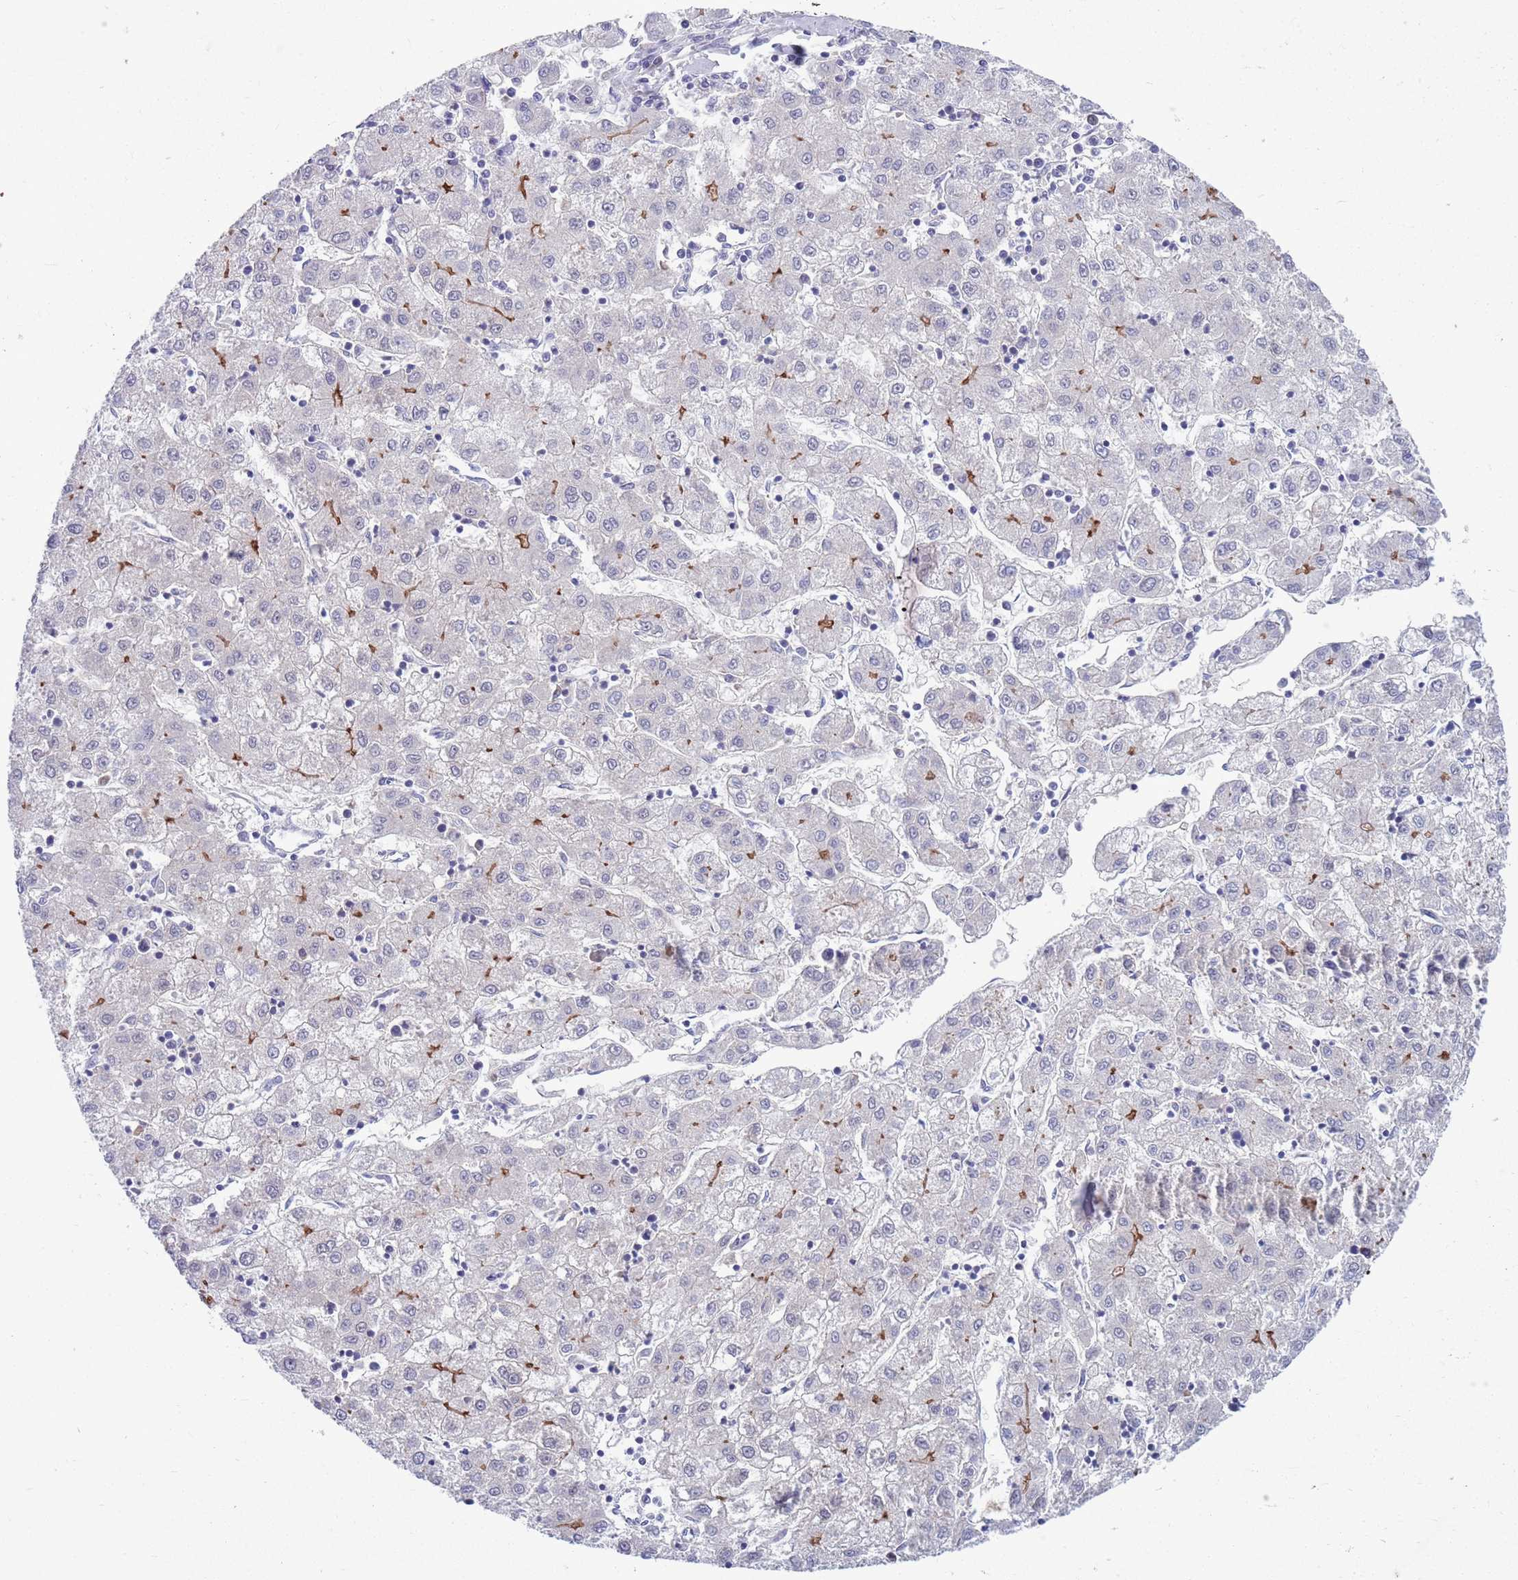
{"staining": {"intensity": "moderate", "quantity": "<25%", "location": "cytoplasmic/membranous"}, "tissue": "liver cancer", "cell_type": "Tumor cells", "image_type": "cancer", "snomed": [{"axis": "morphology", "description": "Carcinoma, Hepatocellular, NOS"}, {"axis": "topography", "description": "Liver"}], "caption": "Liver cancer (hepatocellular carcinoma) stained with a protein marker displays moderate staining in tumor cells.", "gene": "KLHL29", "patient": {"sex": "male", "age": 72}}